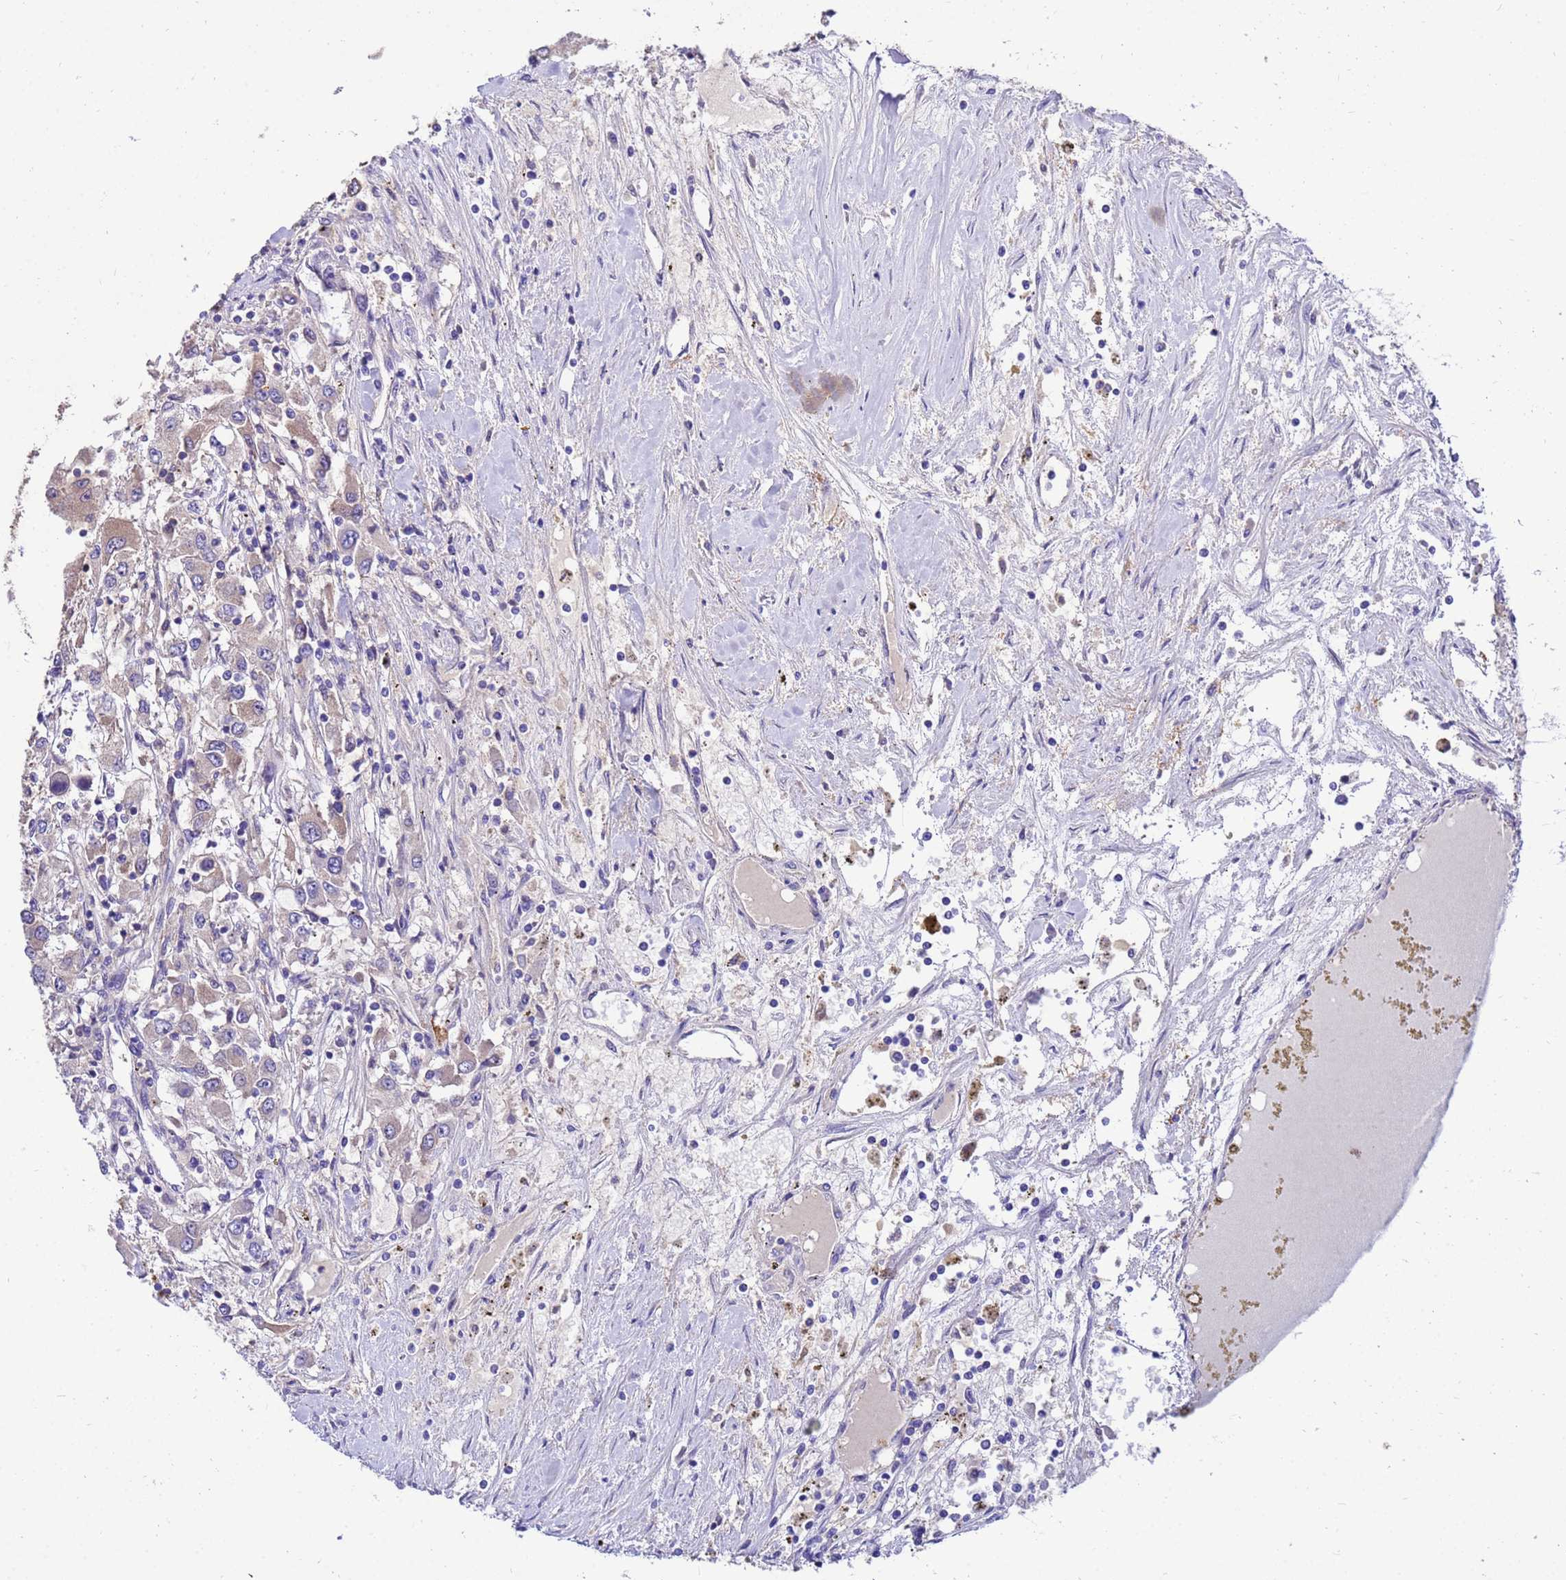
{"staining": {"intensity": "negative", "quantity": "none", "location": "none"}, "tissue": "renal cancer", "cell_type": "Tumor cells", "image_type": "cancer", "snomed": [{"axis": "morphology", "description": "Adenocarcinoma, NOS"}, {"axis": "topography", "description": "Kidney"}], "caption": "The histopathology image displays no staining of tumor cells in renal cancer (adenocarcinoma). (Immunohistochemistry (ihc), brightfield microscopy, high magnification).", "gene": "GET3", "patient": {"sex": "female", "age": 67}}